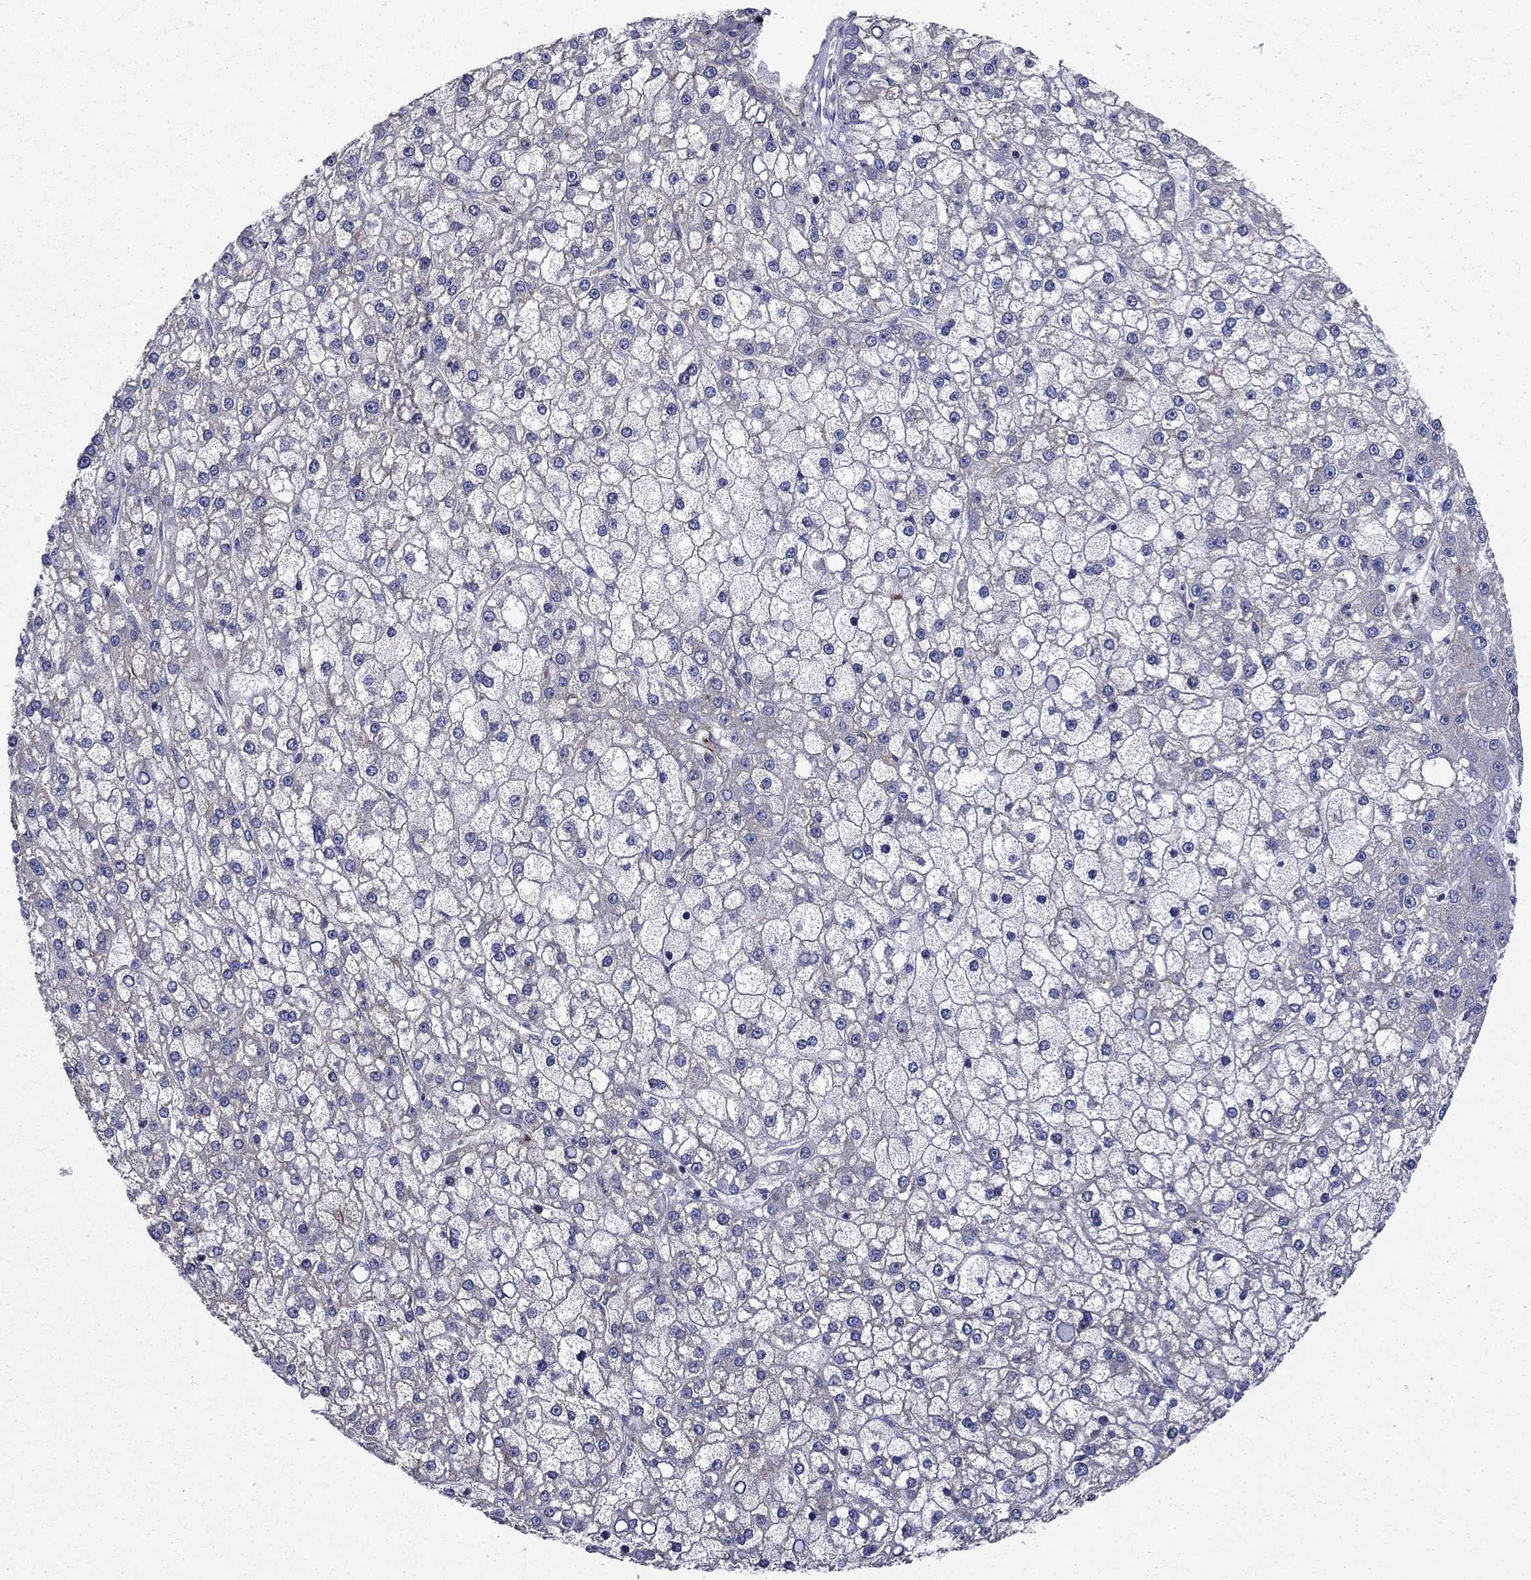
{"staining": {"intensity": "negative", "quantity": "none", "location": "none"}, "tissue": "liver cancer", "cell_type": "Tumor cells", "image_type": "cancer", "snomed": [{"axis": "morphology", "description": "Carcinoma, Hepatocellular, NOS"}, {"axis": "topography", "description": "Liver"}], "caption": "Tumor cells are negative for protein expression in human hepatocellular carcinoma (liver). (DAB (3,3'-diaminobenzidine) immunohistochemistry, high magnification).", "gene": "SLC7A1", "patient": {"sex": "male", "age": 67}}